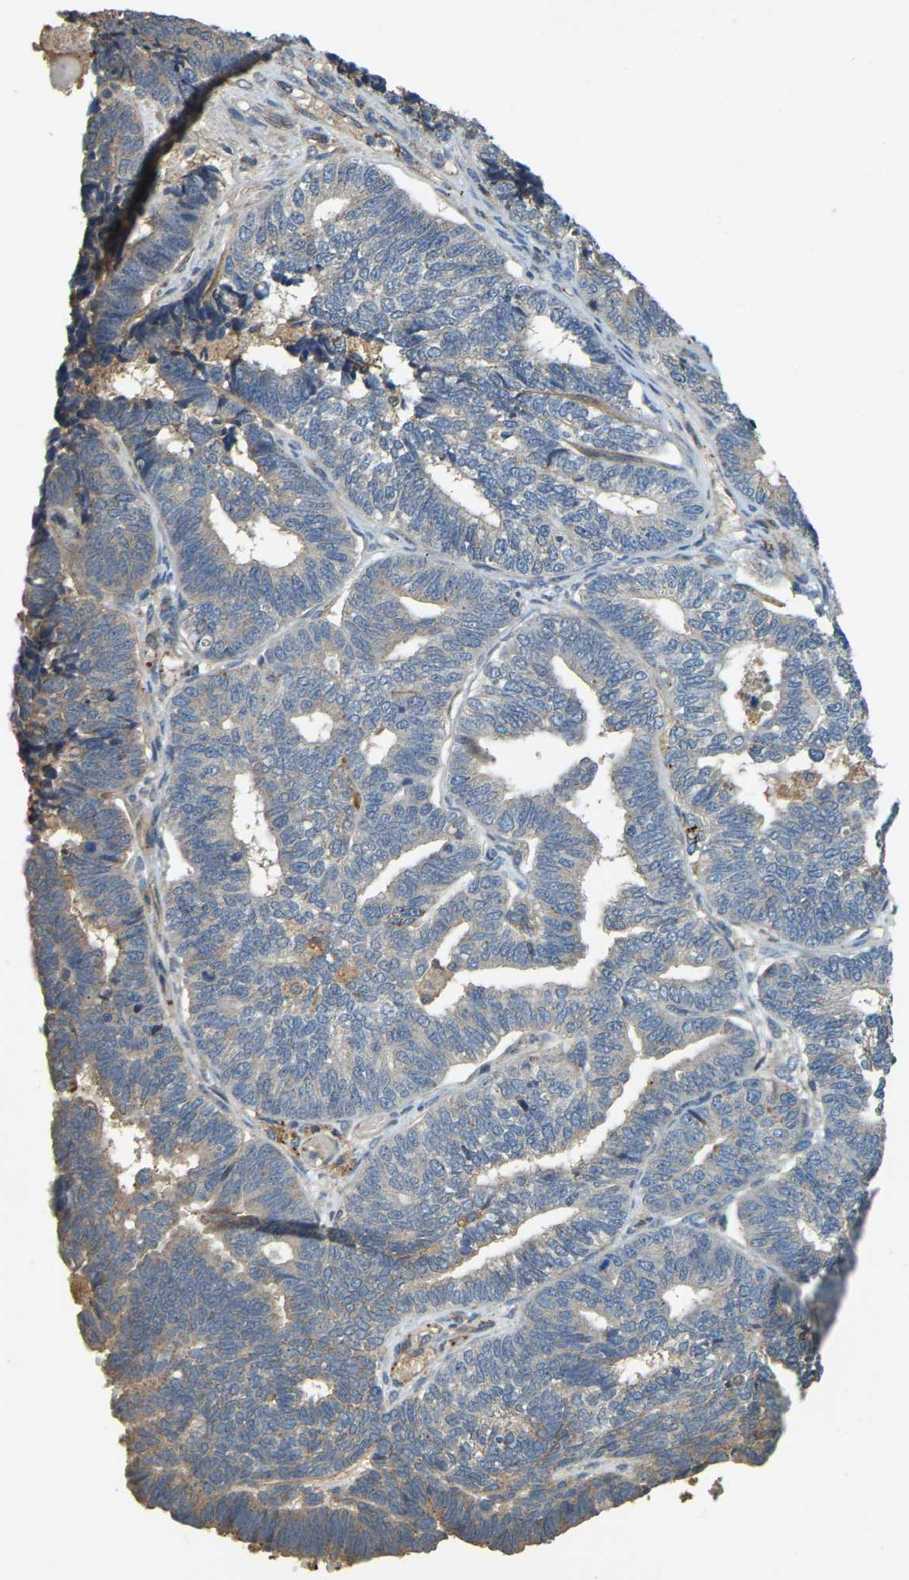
{"staining": {"intensity": "negative", "quantity": "none", "location": "none"}, "tissue": "endometrial cancer", "cell_type": "Tumor cells", "image_type": "cancer", "snomed": [{"axis": "morphology", "description": "Adenocarcinoma, NOS"}, {"axis": "topography", "description": "Endometrium"}], "caption": "Tumor cells show no significant protein expression in endometrial cancer (adenocarcinoma).", "gene": "CFLAR", "patient": {"sex": "female", "age": 70}}